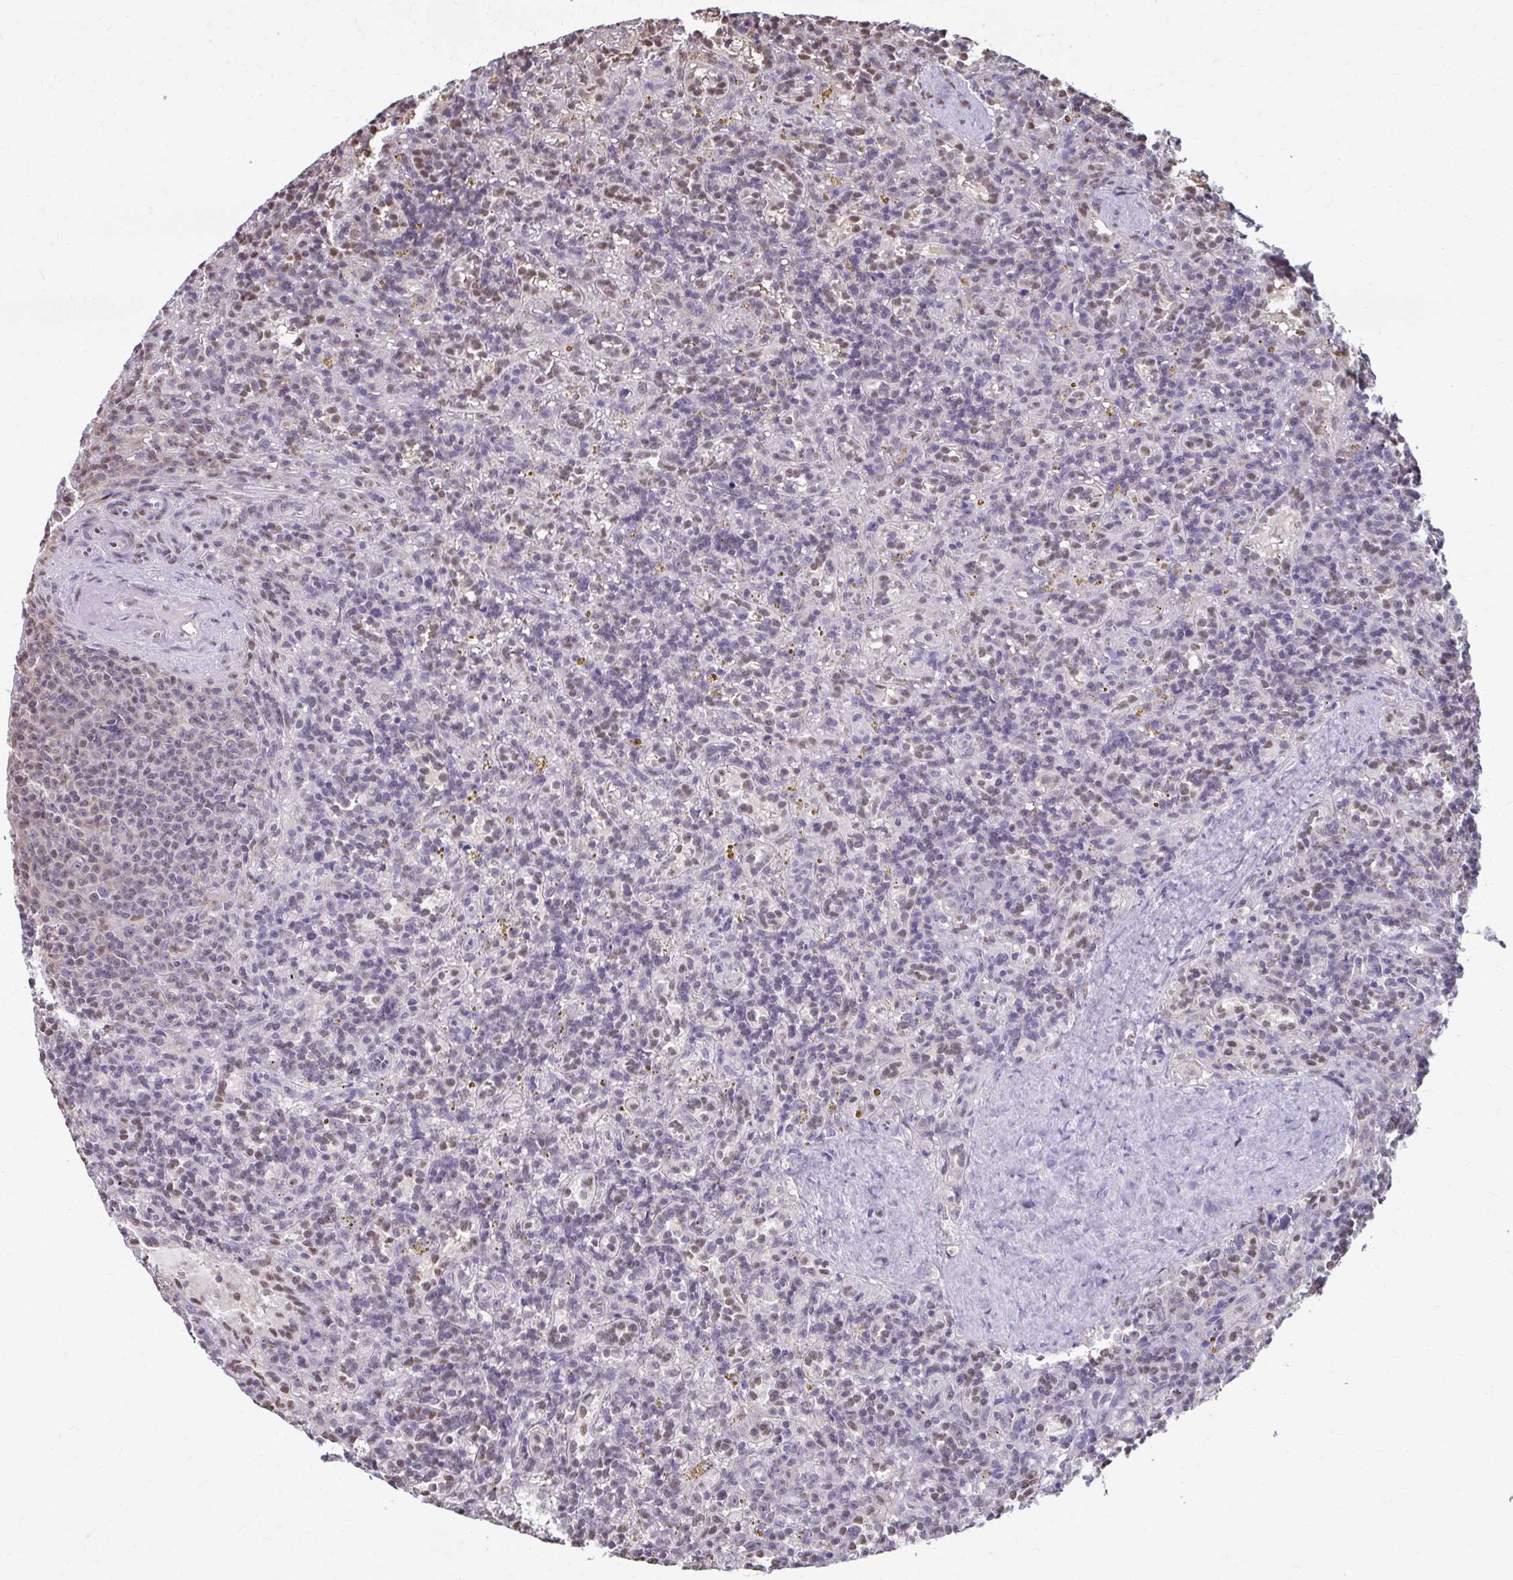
{"staining": {"intensity": "weak", "quantity": "<25%", "location": "nuclear"}, "tissue": "lymphoma", "cell_type": "Tumor cells", "image_type": "cancer", "snomed": [{"axis": "morphology", "description": "Malignant lymphoma, non-Hodgkin's type, Low grade"}, {"axis": "topography", "description": "Spleen"}], "caption": "DAB (3,3'-diaminobenzidine) immunohistochemical staining of human malignant lymphoma, non-Hodgkin's type (low-grade) reveals no significant staining in tumor cells.", "gene": "ING4", "patient": {"sex": "male", "age": 67}}